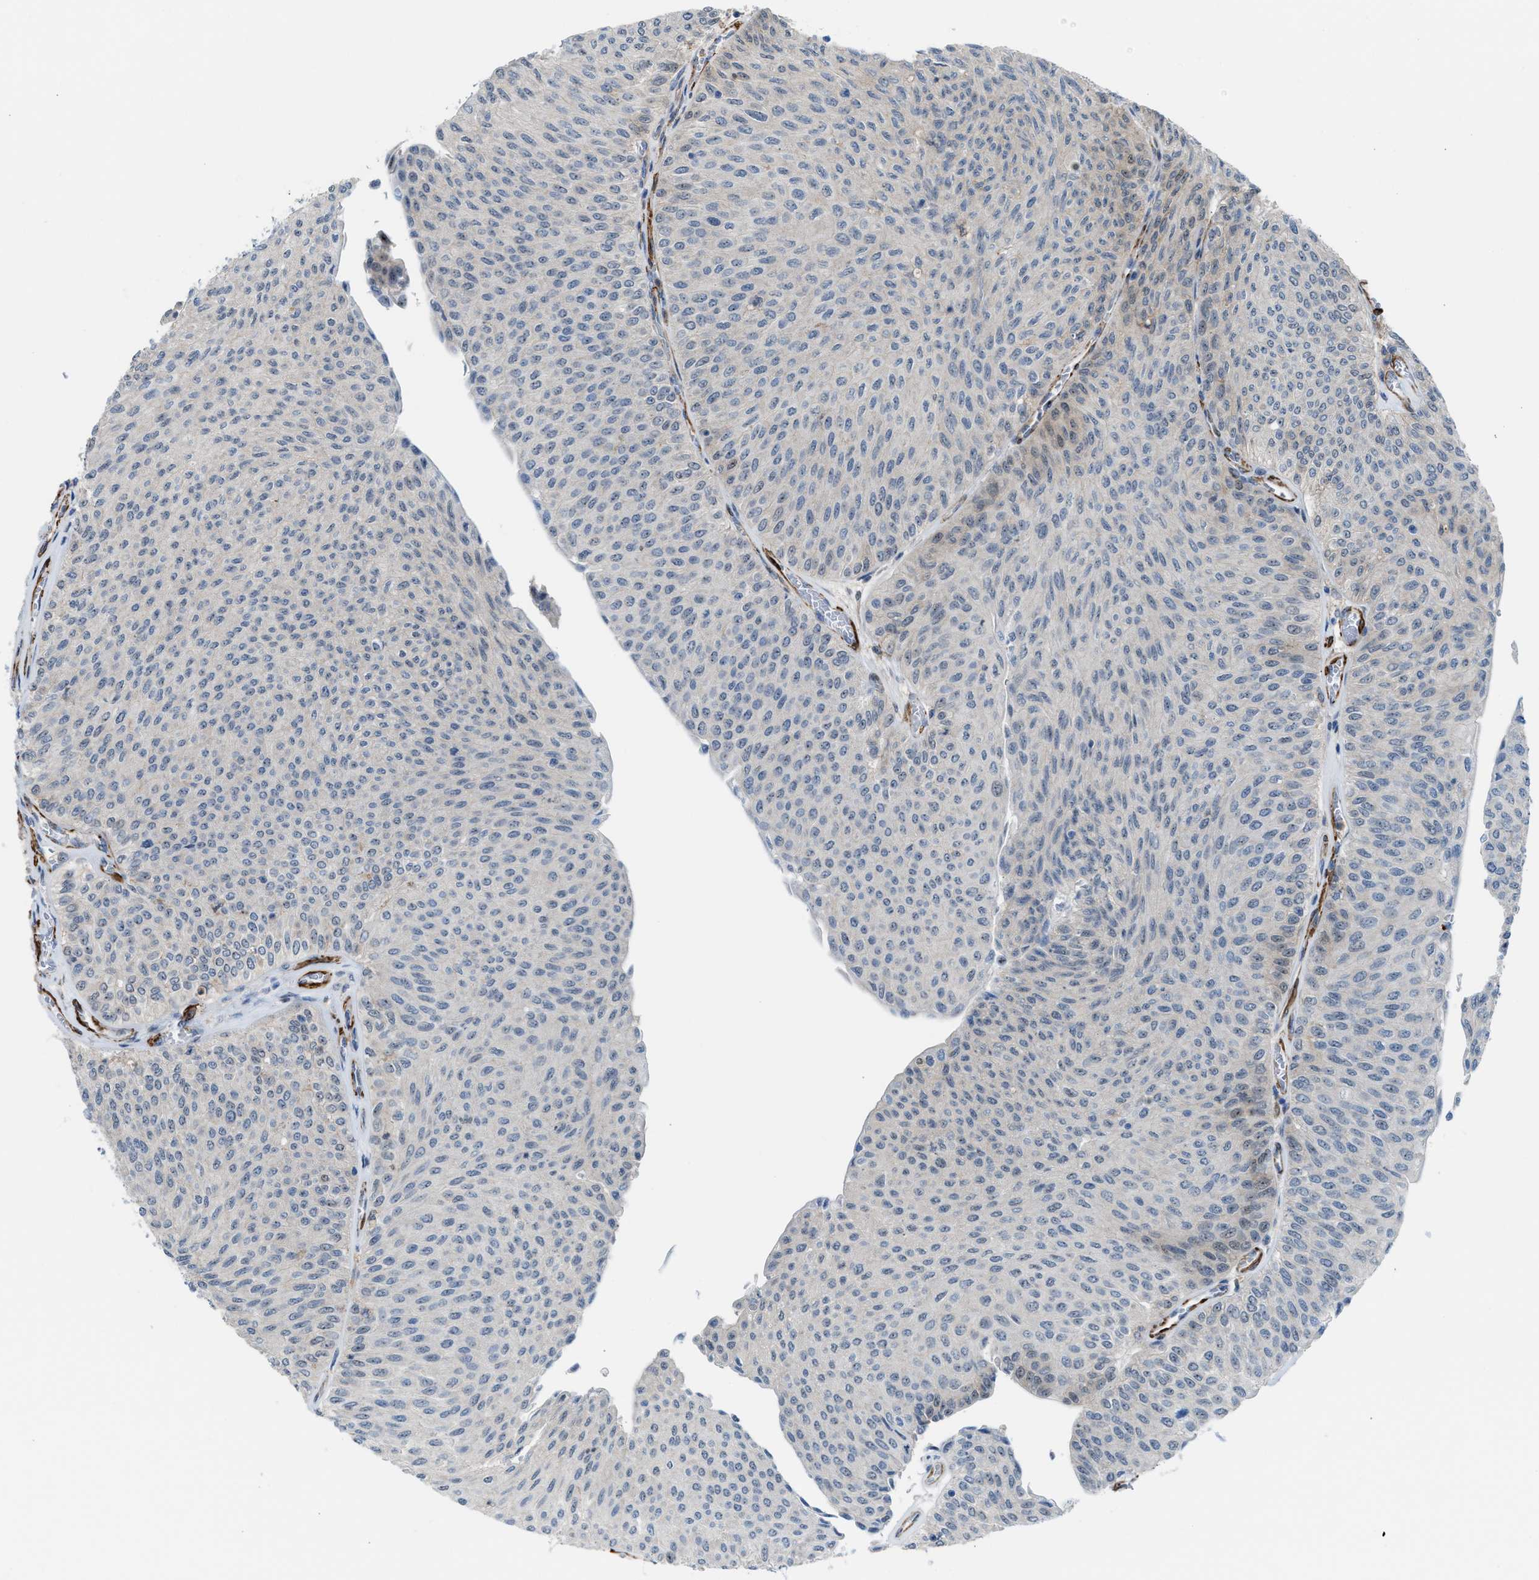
{"staining": {"intensity": "weak", "quantity": "<25%", "location": "nuclear"}, "tissue": "urothelial cancer", "cell_type": "Tumor cells", "image_type": "cancer", "snomed": [{"axis": "morphology", "description": "Urothelial carcinoma, Low grade"}, {"axis": "topography", "description": "Urinary bladder"}], "caption": "Urothelial cancer was stained to show a protein in brown. There is no significant expression in tumor cells.", "gene": "NQO2", "patient": {"sex": "male", "age": 78}}